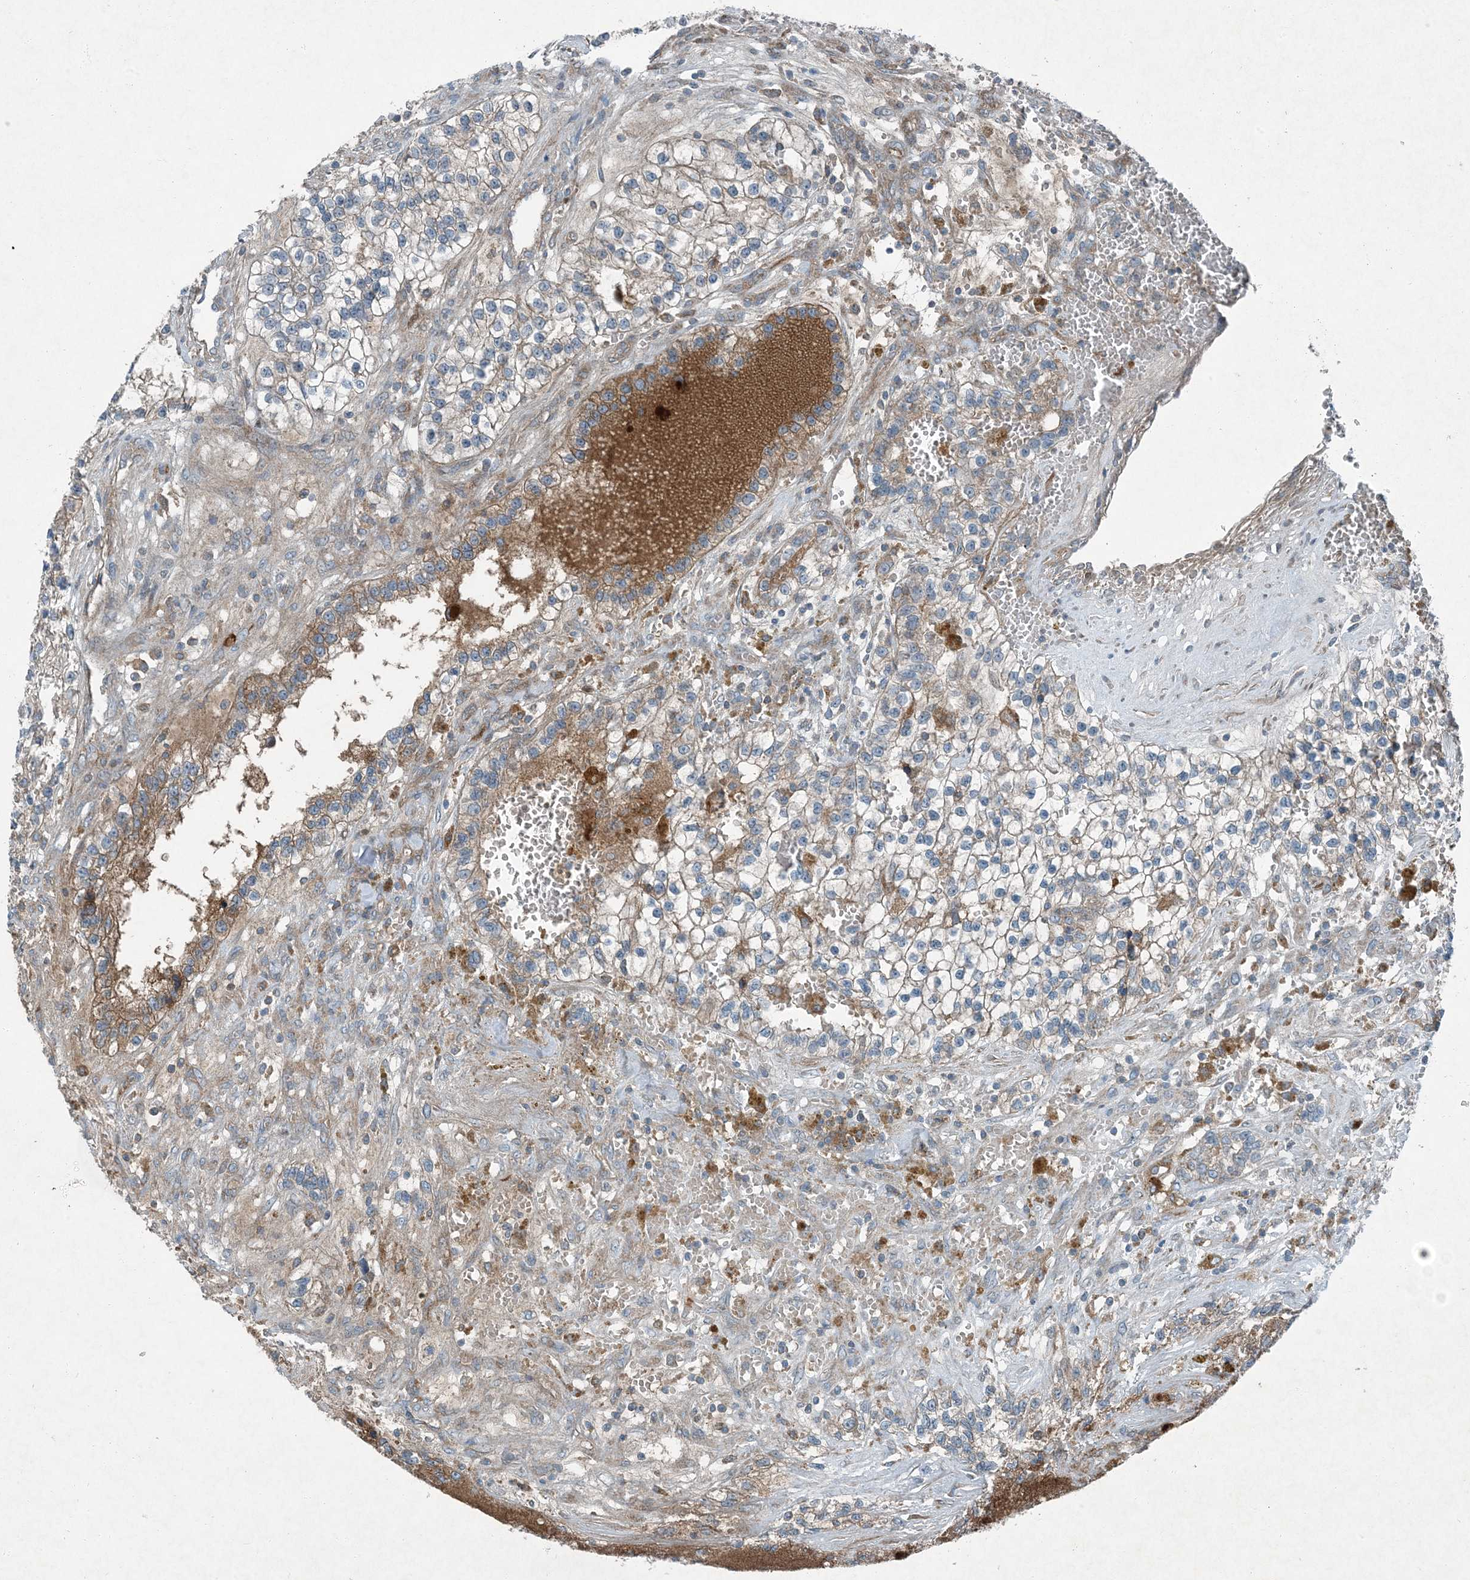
{"staining": {"intensity": "weak", "quantity": "<25%", "location": "cytoplasmic/membranous"}, "tissue": "renal cancer", "cell_type": "Tumor cells", "image_type": "cancer", "snomed": [{"axis": "morphology", "description": "Adenocarcinoma, NOS"}, {"axis": "topography", "description": "Kidney"}], "caption": "Immunohistochemistry (IHC) of renal cancer (adenocarcinoma) demonstrates no positivity in tumor cells.", "gene": "APOM", "patient": {"sex": "female", "age": 57}}